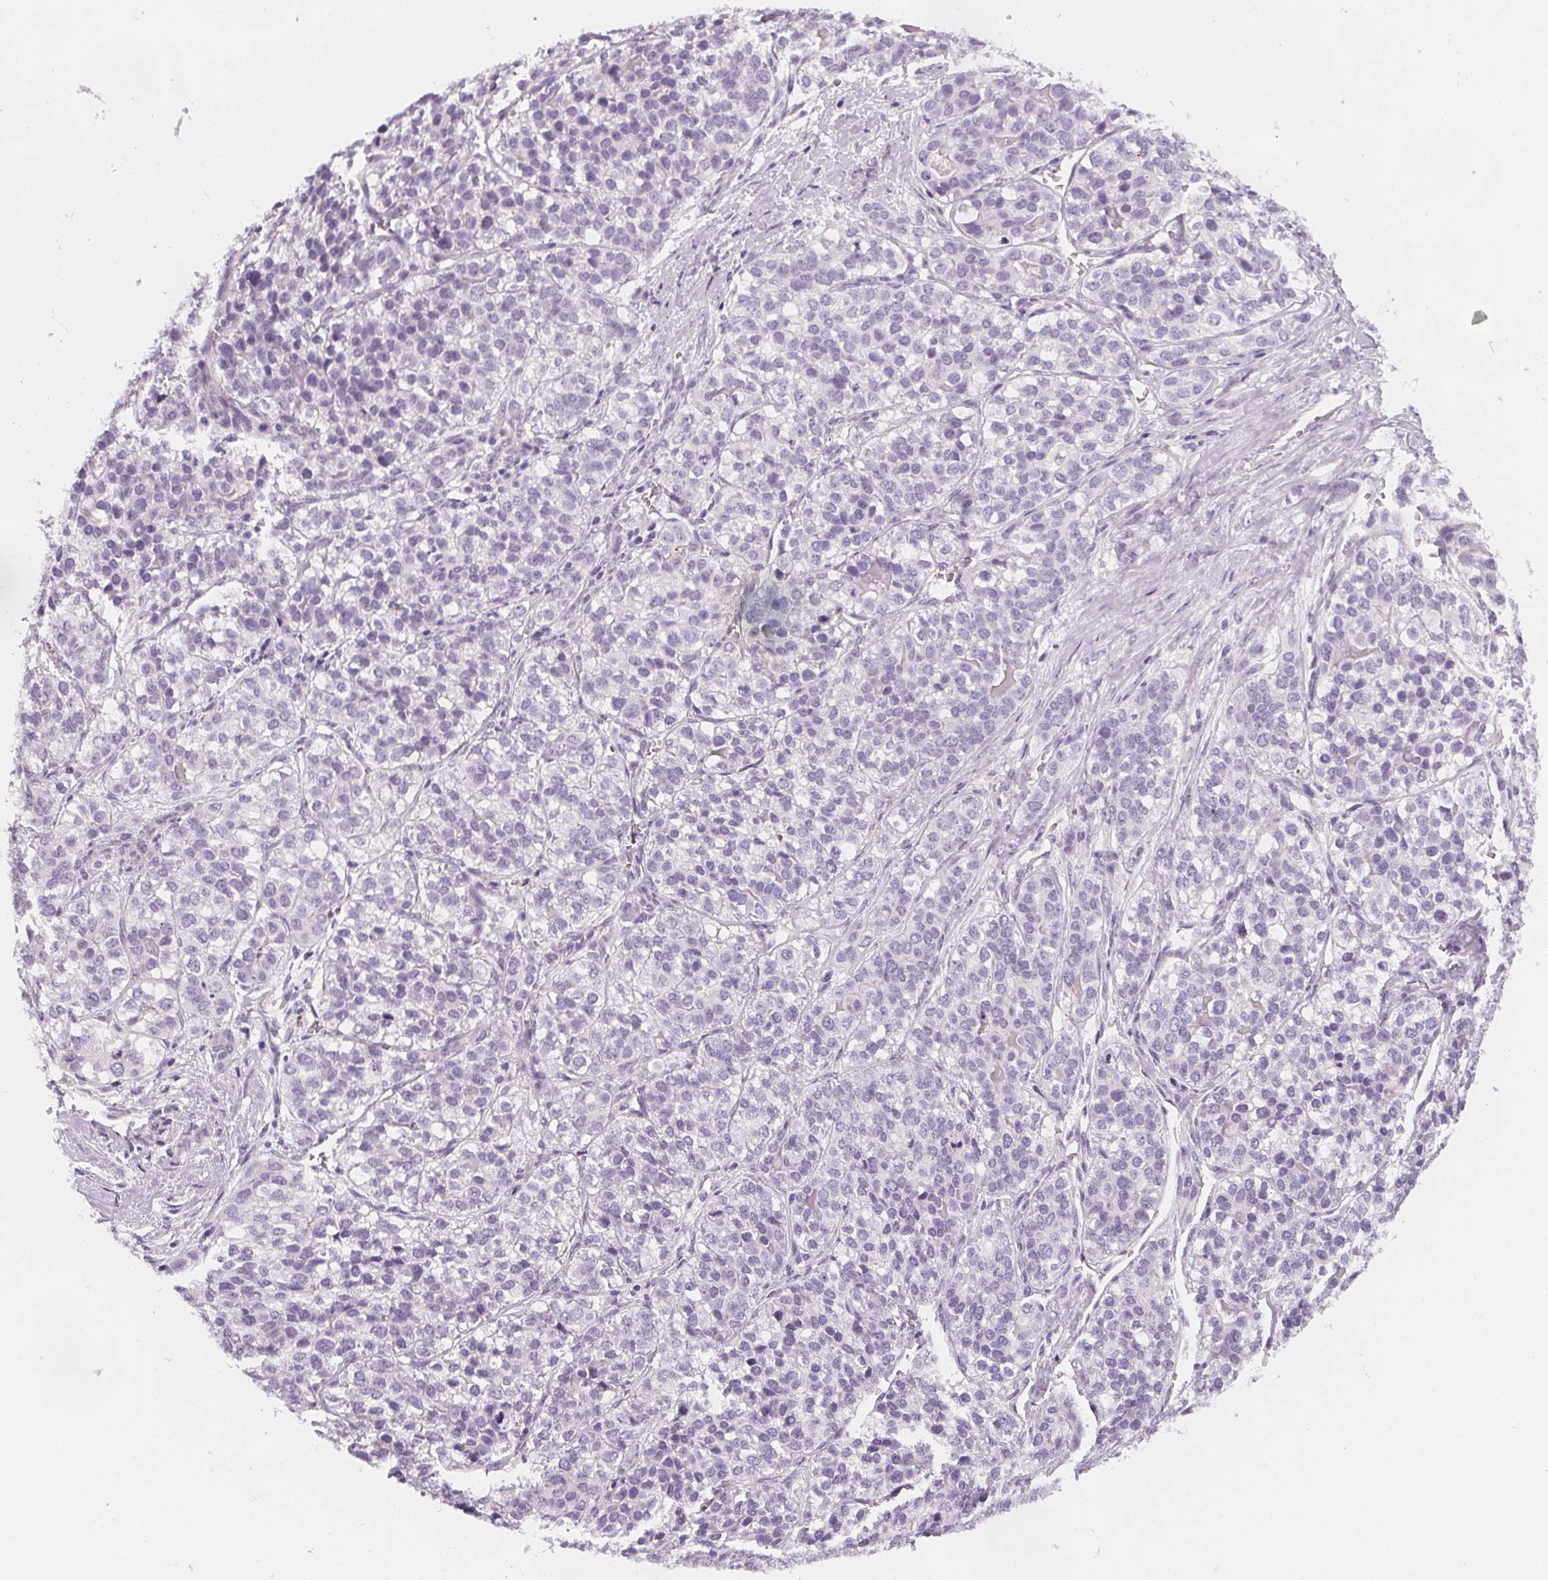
{"staining": {"intensity": "negative", "quantity": "none", "location": "none"}, "tissue": "liver cancer", "cell_type": "Tumor cells", "image_type": "cancer", "snomed": [{"axis": "morphology", "description": "Cholangiocarcinoma"}, {"axis": "topography", "description": "Liver"}], "caption": "An IHC photomicrograph of liver cholangiocarcinoma is shown. There is no staining in tumor cells of liver cholangiocarcinoma. (Brightfield microscopy of DAB IHC at high magnification).", "gene": "SLC5A12", "patient": {"sex": "male", "age": 56}}